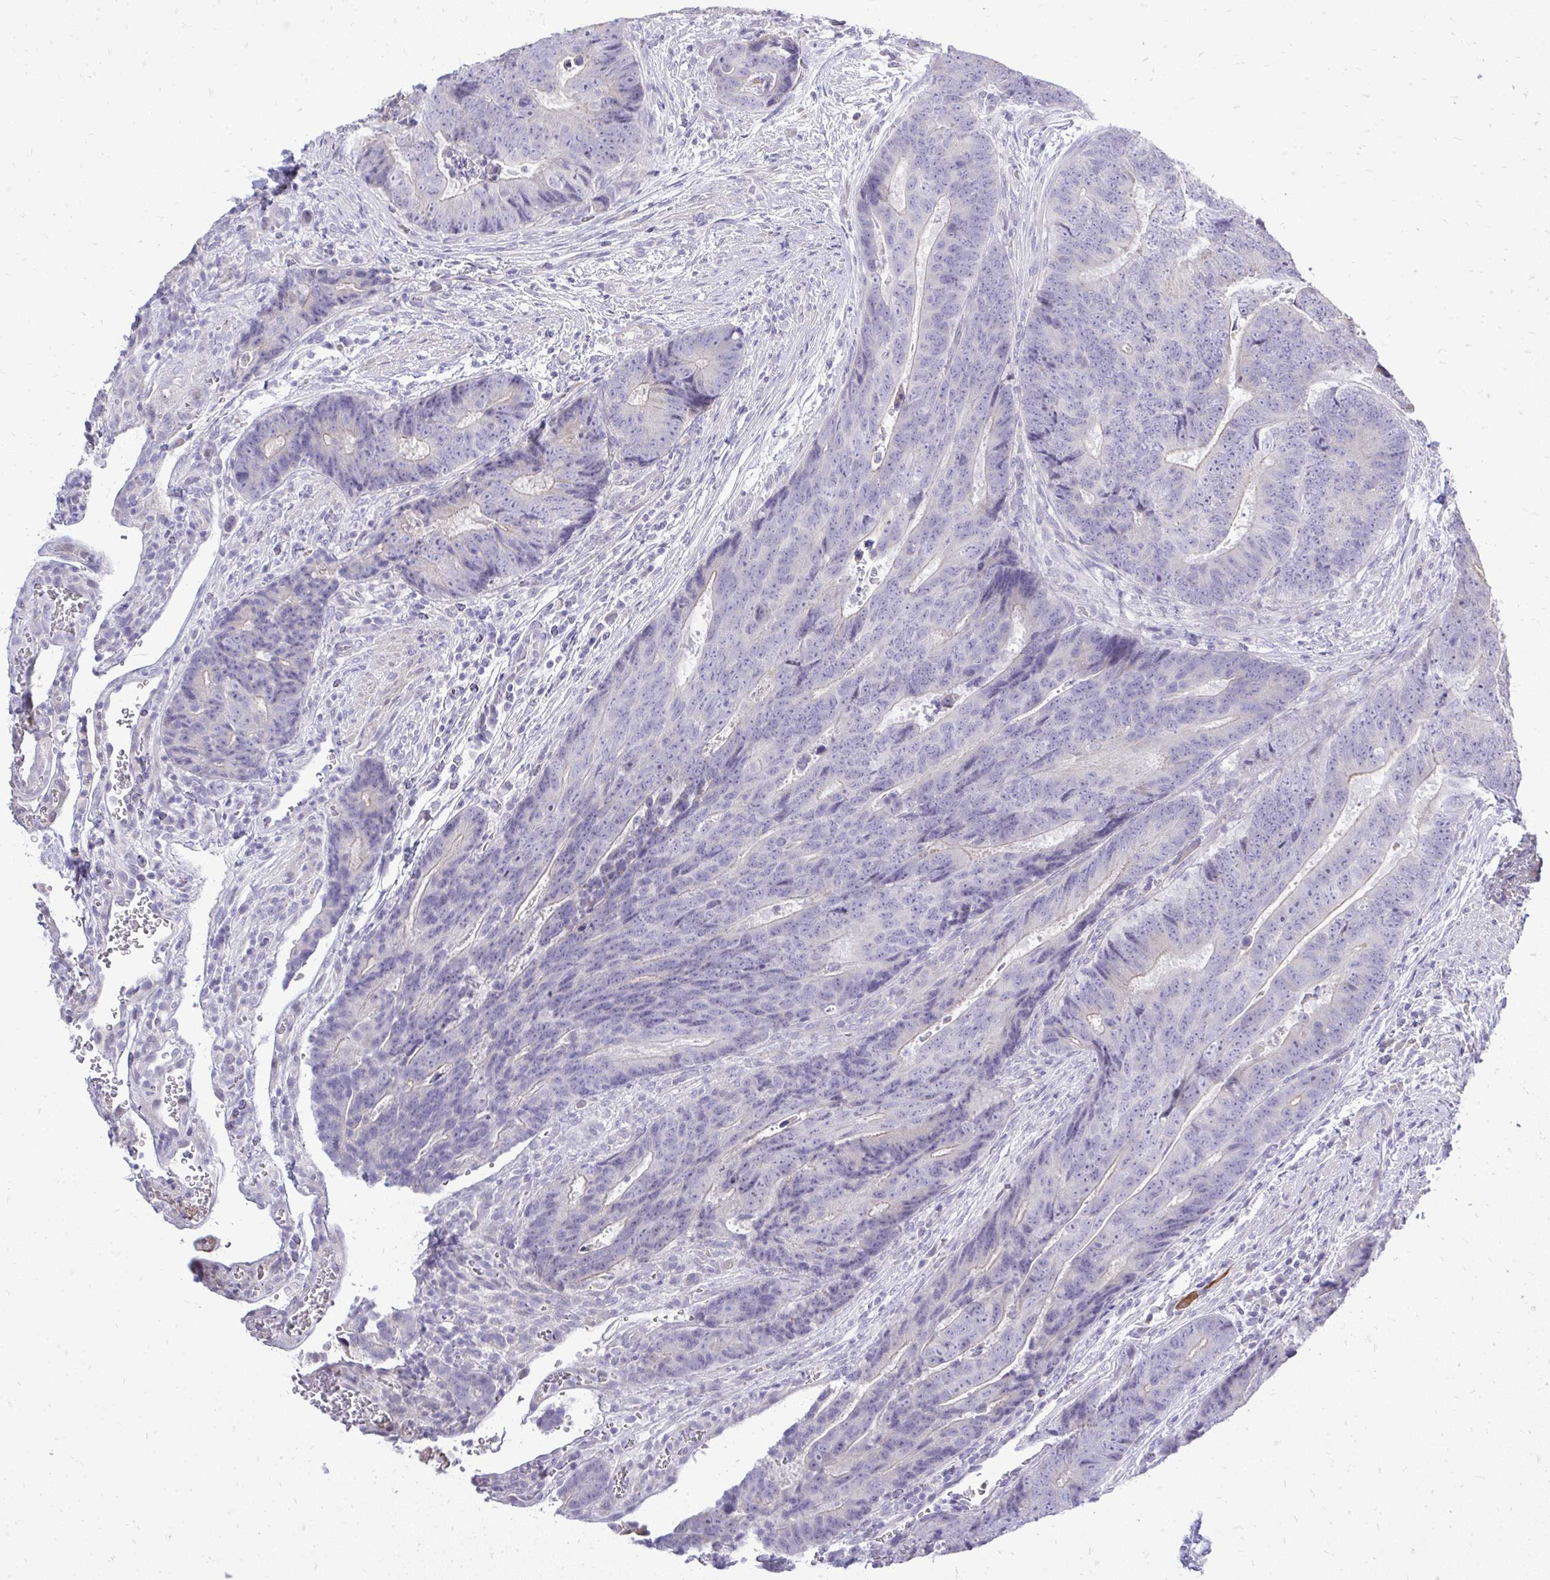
{"staining": {"intensity": "negative", "quantity": "none", "location": "none"}, "tissue": "colorectal cancer", "cell_type": "Tumor cells", "image_type": "cancer", "snomed": [{"axis": "morphology", "description": "Adenocarcinoma, NOS"}, {"axis": "topography", "description": "Colon"}], "caption": "Adenocarcinoma (colorectal) was stained to show a protein in brown. There is no significant expression in tumor cells.", "gene": "OR8D1", "patient": {"sex": "female", "age": 48}}